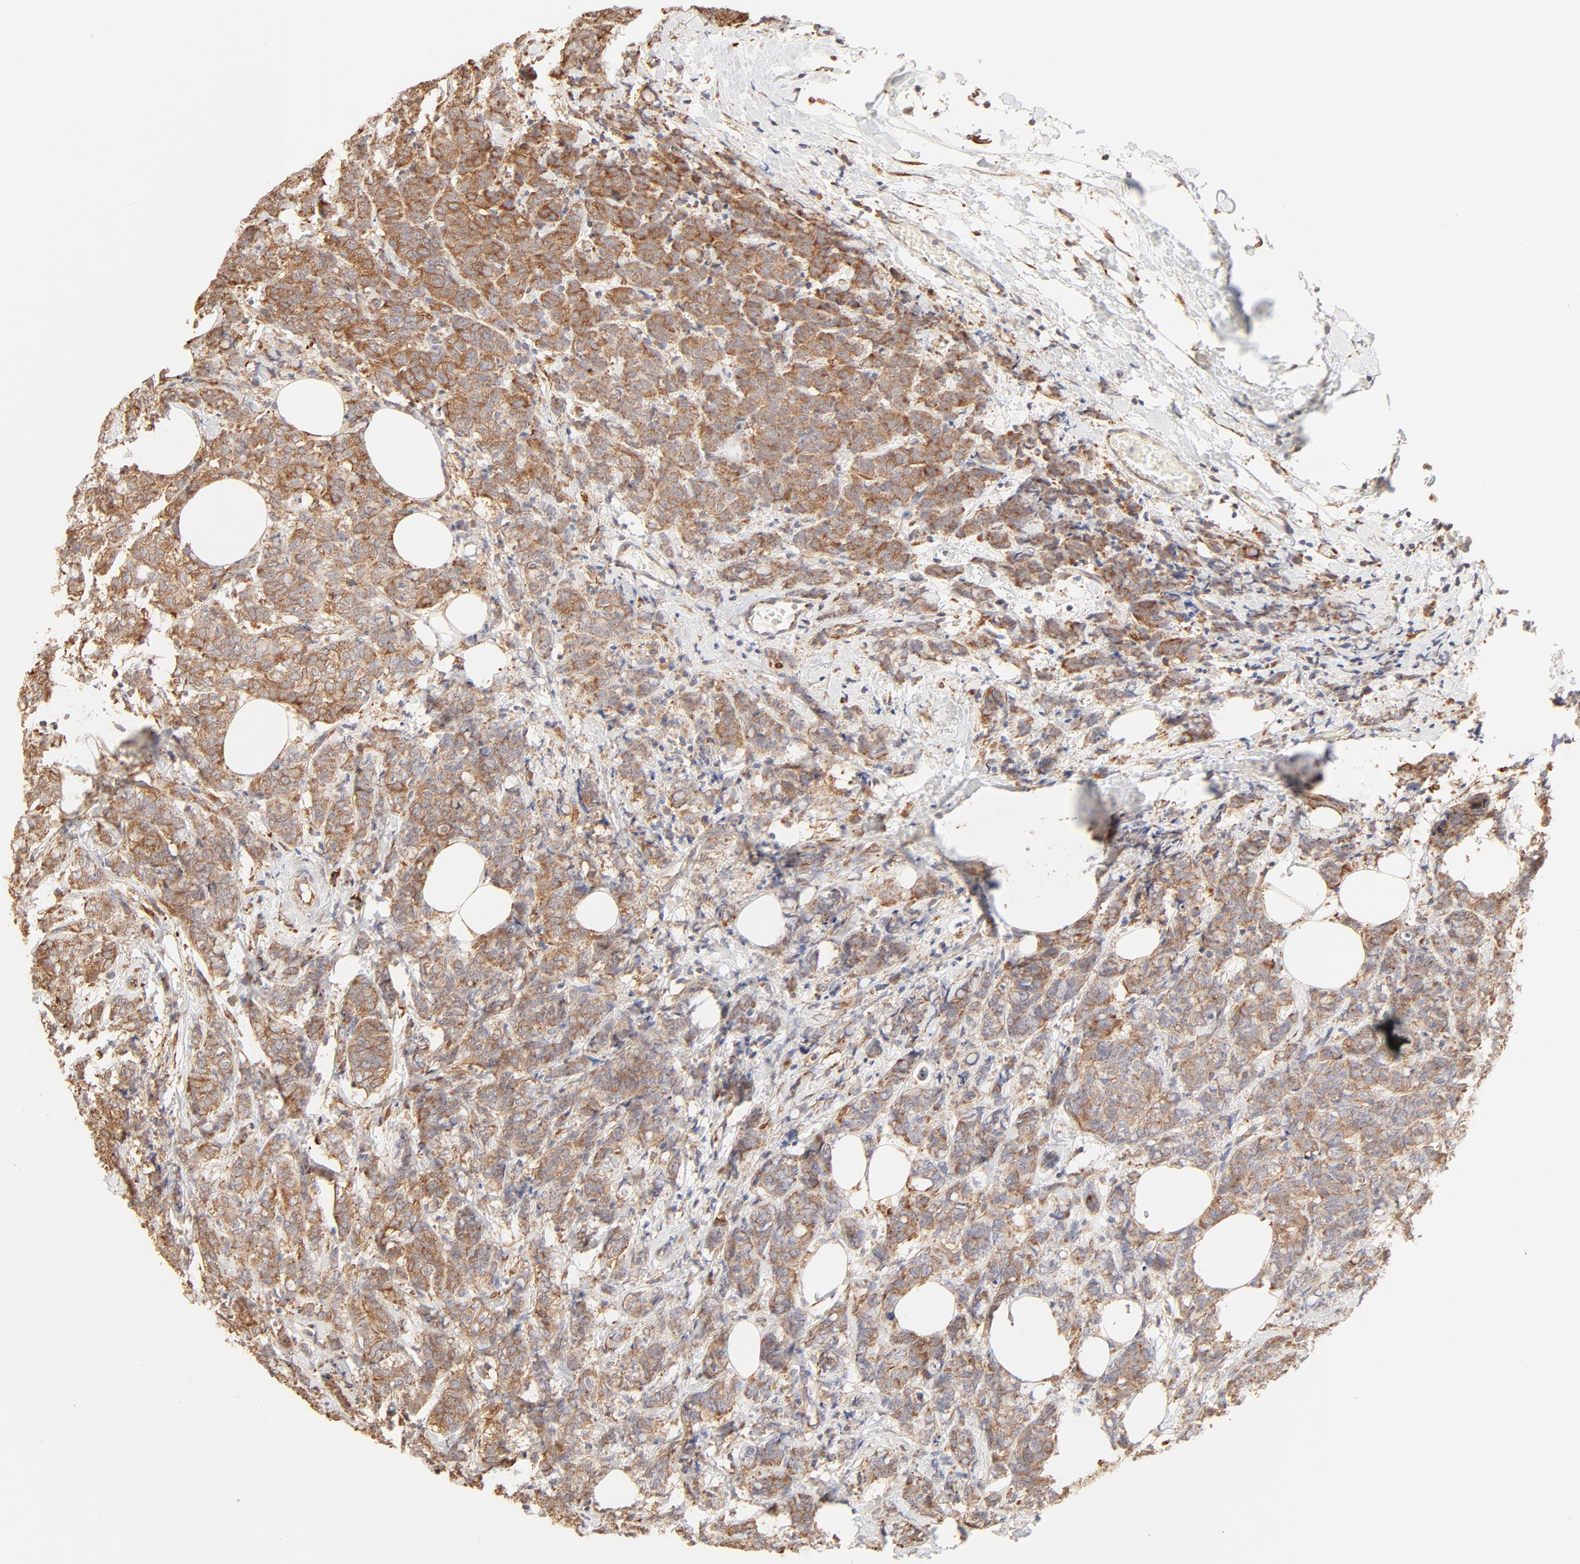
{"staining": {"intensity": "moderate", "quantity": ">75%", "location": "cytoplasmic/membranous"}, "tissue": "breast cancer", "cell_type": "Tumor cells", "image_type": "cancer", "snomed": [{"axis": "morphology", "description": "Lobular carcinoma"}, {"axis": "topography", "description": "Breast"}], "caption": "The photomicrograph exhibits a brown stain indicating the presence of a protein in the cytoplasmic/membranous of tumor cells in breast cancer. (Stains: DAB in brown, nuclei in blue, Microscopy: brightfield microscopy at high magnification).", "gene": "RPS20", "patient": {"sex": "female", "age": 60}}